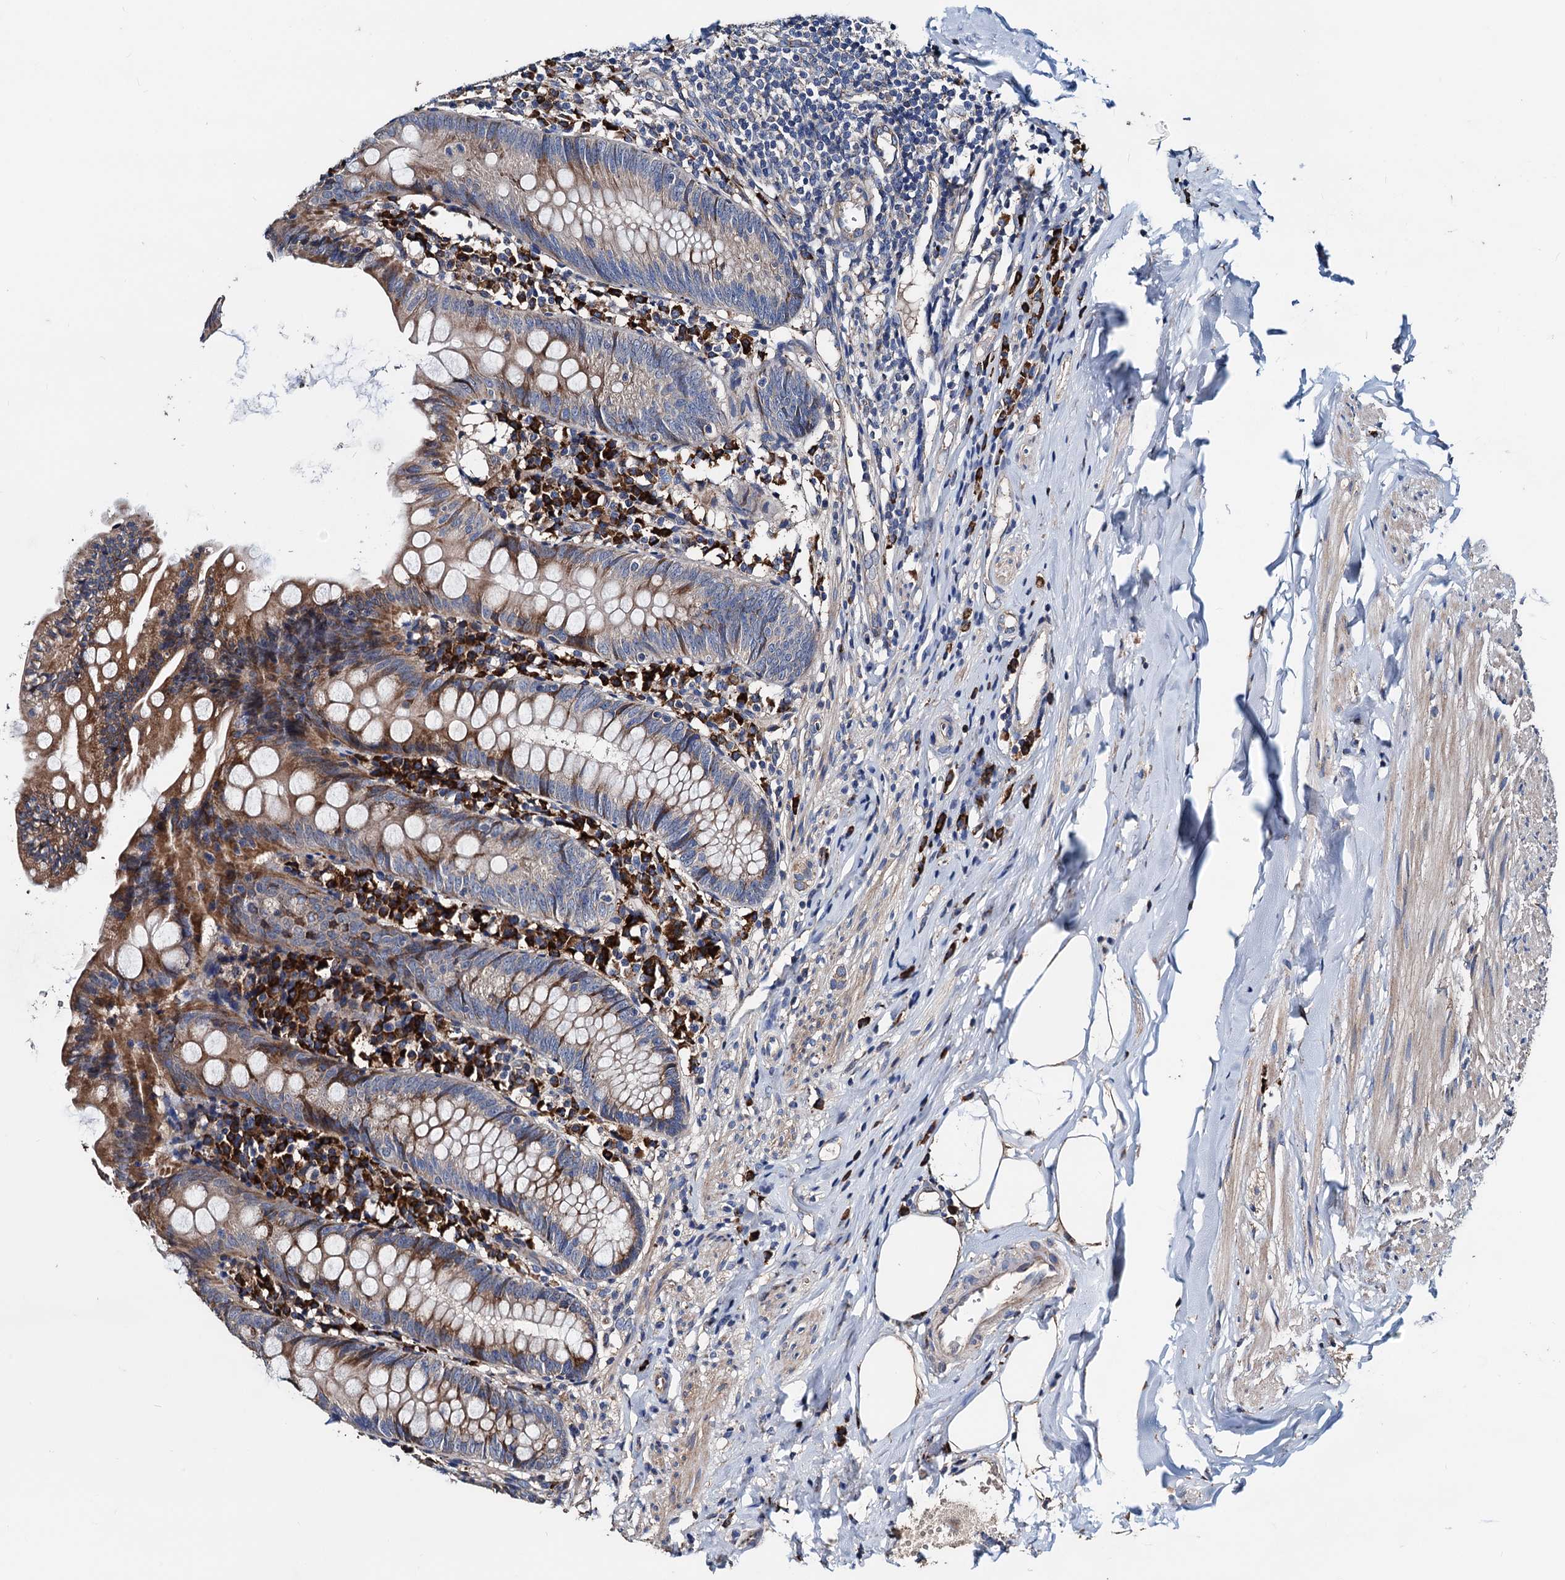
{"staining": {"intensity": "moderate", "quantity": "<25%", "location": "cytoplasmic/membranous"}, "tissue": "appendix", "cell_type": "Glandular cells", "image_type": "normal", "snomed": [{"axis": "morphology", "description": "Normal tissue, NOS"}, {"axis": "topography", "description": "Appendix"}], "caption": "Immunohistochemical staining of normal human appendix reveals low levels of moderate cytoplasmic/membranous staining in about <25% of glandular cells.", "gene": "AKAP11", "patient": {"sex": "female", "age": 54}}